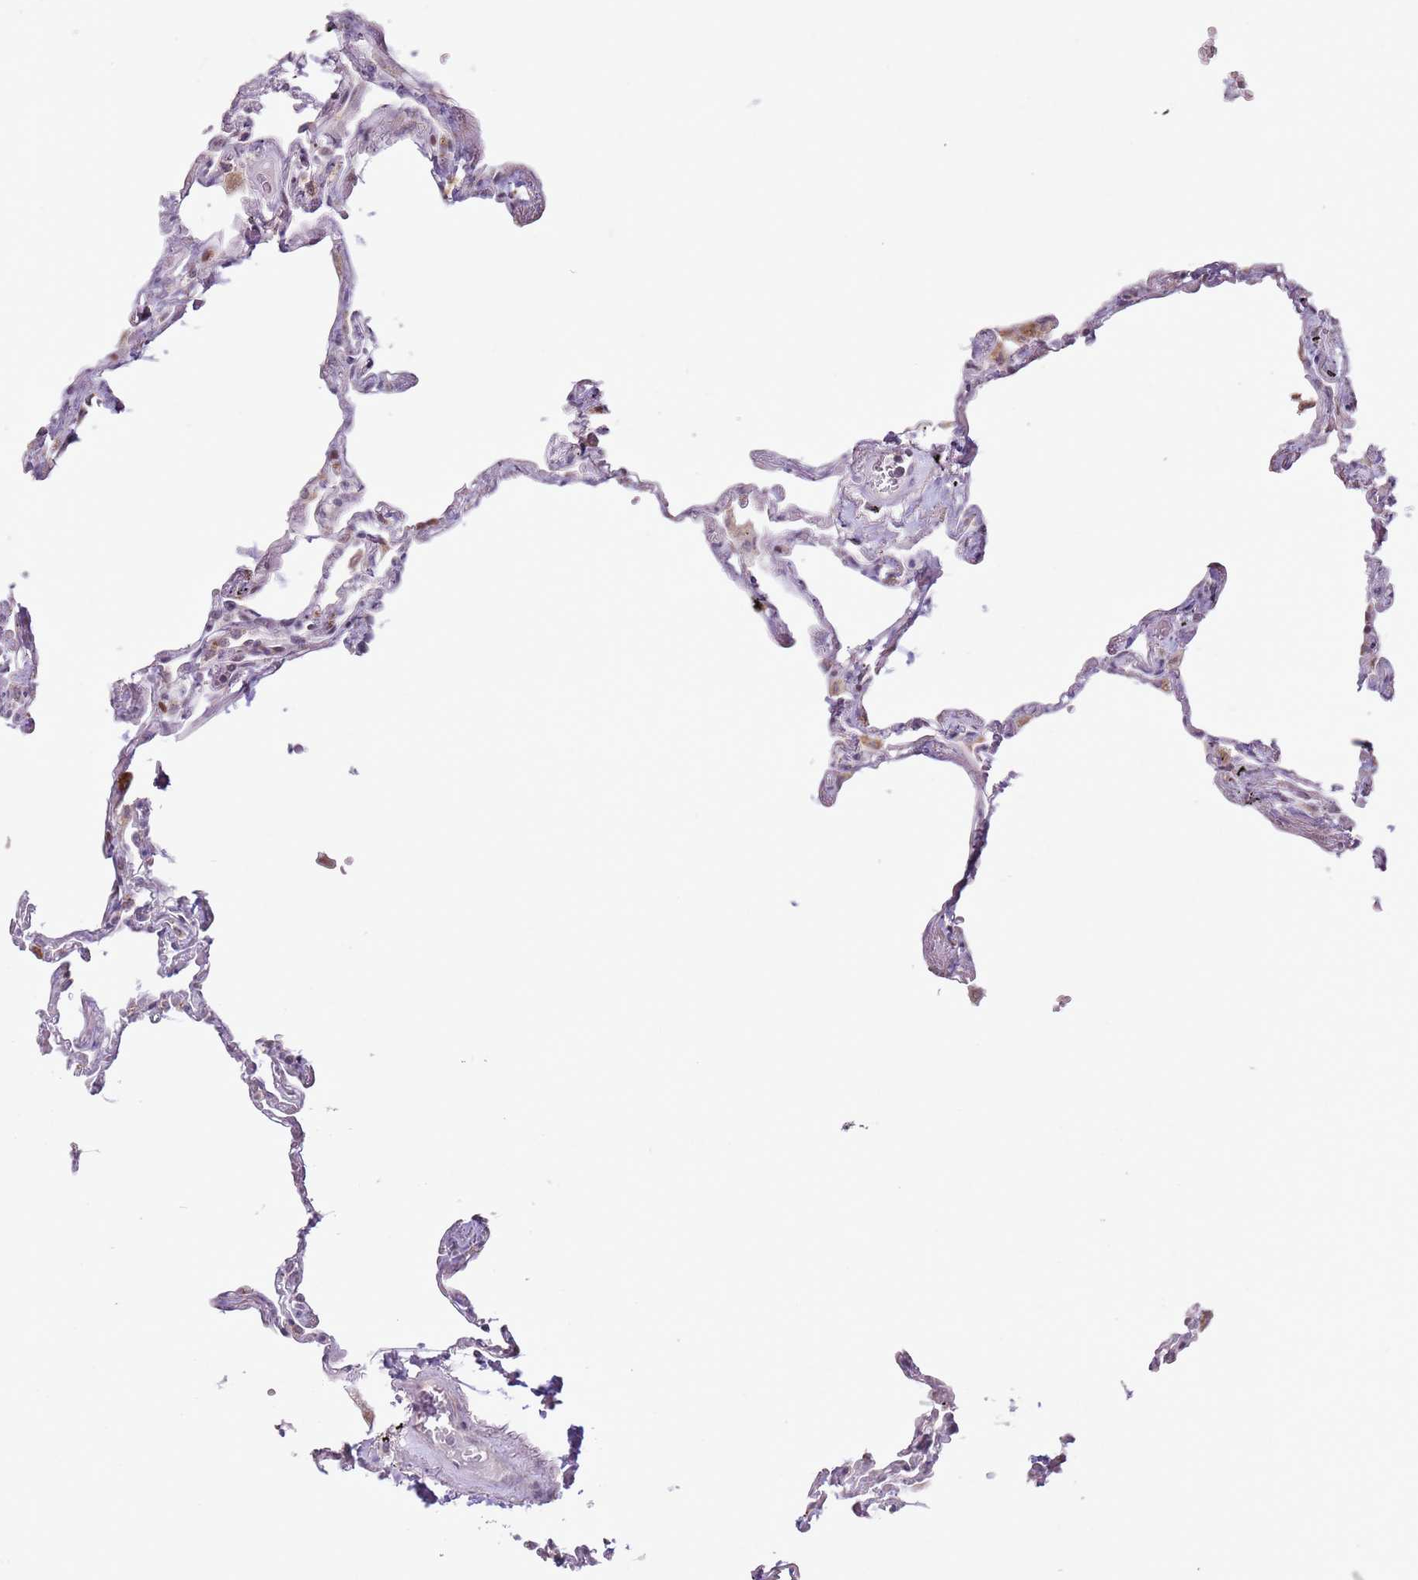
{"staining": {"intensity": "moderate", "quantity": "<25%", "location": "cytoplasmic/membranous"}, "tissue": "lung", "cell_type": "Alveolar cells", "image_type": "normal", "snomed": [{"axis": "morphology", "description": "Normal tissue, NOS"}, {"axis": "topography", "description": "Lung"}], "caption": "This histopathology image displays normal lung stained with immunohistochemistry (IHC) to label a protein in brown. The cytoplasmic/membranous of alveolar cells show moderate positivity for the protein. Nuclei are counter-stained blue.", "gene": "MLLT11", "patient": {"sex": "female", "age": 67}}